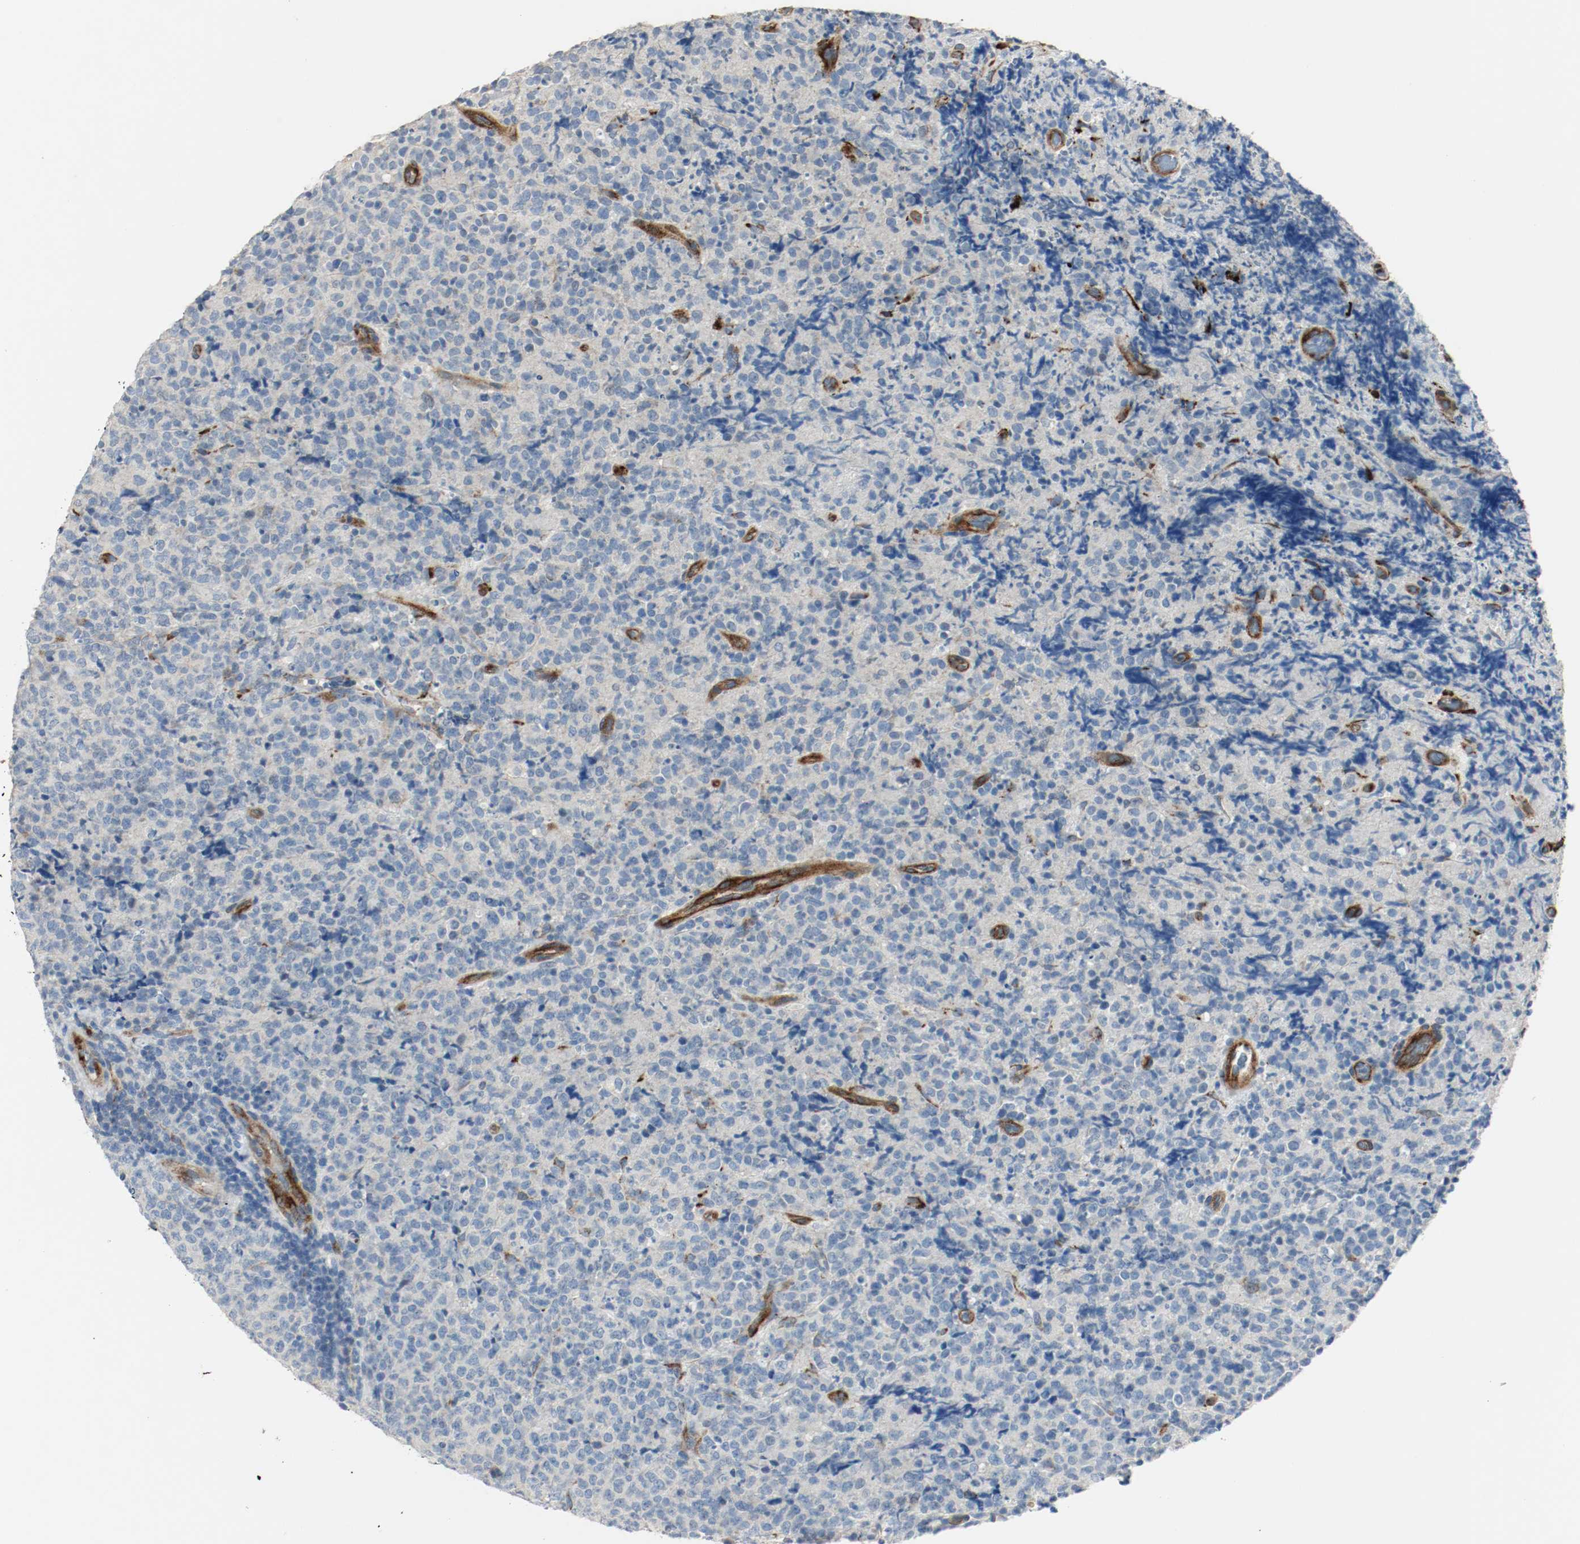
{"staining": {"intensity": "negative", "quantity": "none", "location": "none"}, "tissue": "lymphoma", "cell_type": "Tumor cells", "image_type": "cancer", "snomed": [{"axis": "morphology", "description": "Malignant lymphoma, non-Hodgkin's type, High grade"}, {"axis": "topography", "description": "Tonsil"}], "caption": "Immunohistochemistry (IHC) histopathology image of human lymphoma stained for a protein (brown), which demonstrates no positivity in tumor cells. (DAB (3,3'-diaminobenzidine) IHC, high magnification).", "gene": "LAMB1", "patient": {"sex": "female", "age": 36}}